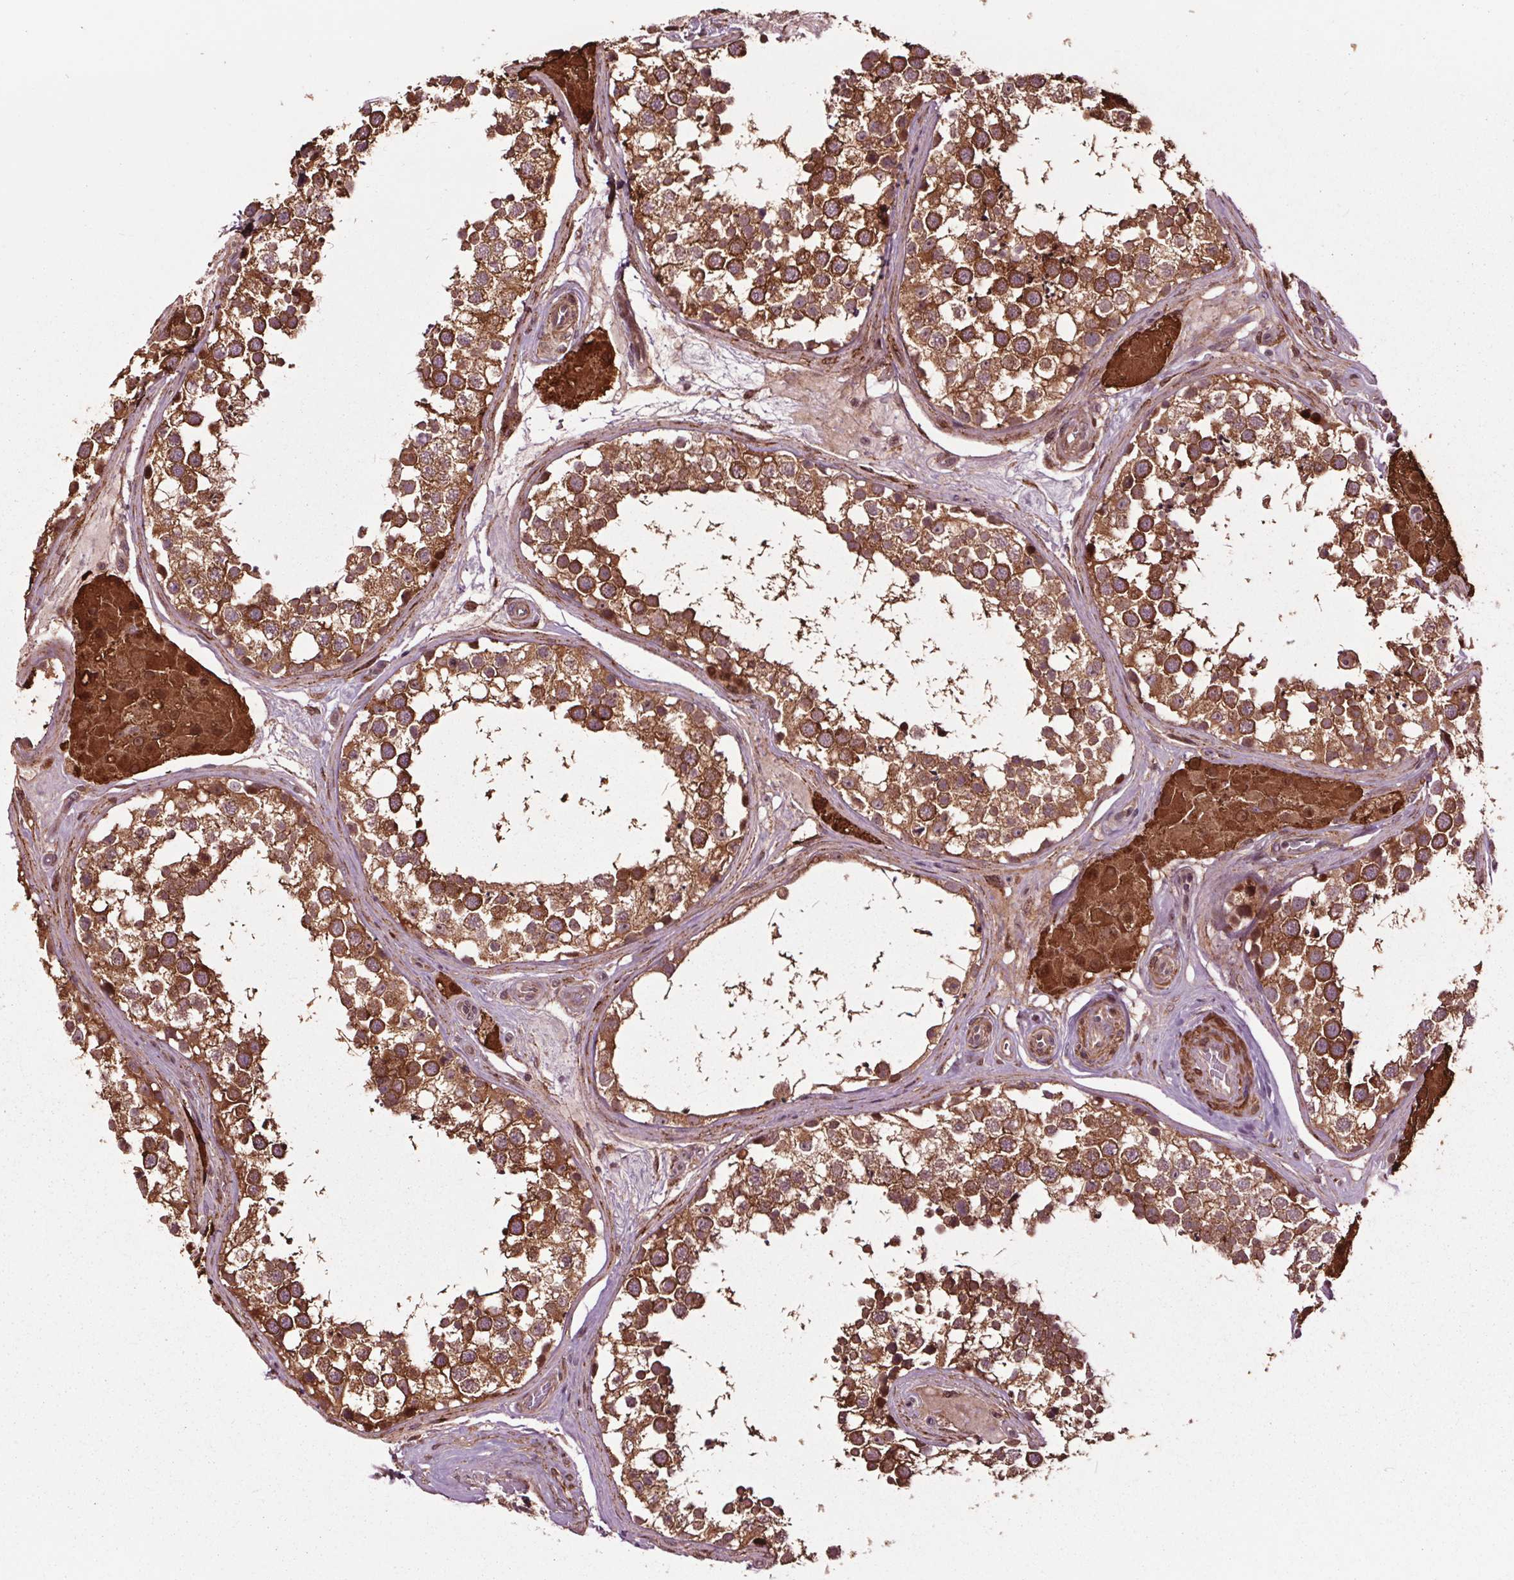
{"staining": {"intensity": "moderate", "quantity": ">75%", "location": "cytoplasmic/membranous"}, "tissue": "testis", "cell_type": "Cells in seminiferous ducts", "image_type": "normal", "snomed": [{"axis": "morphology", "description": "Normal tissue, NOS"}, {"axis": "morphology", "description": "Seminoma, NOS"}, {"axis": "topography", "description": "Testis"}], "caption": "Immunohistochemical staining of unremarkable human testis demonstrates medium levels of moderate cytoplasmic/membranous positivity in approximately >75% of cells in seminiferous ducts. The protein of interest is stained brown, and the nuclei are stained in blue (DAB IHC with brightfield microscopy, high magnification).", "gene": "CEP95", "patient": {"sex": "male", "age": 65}}